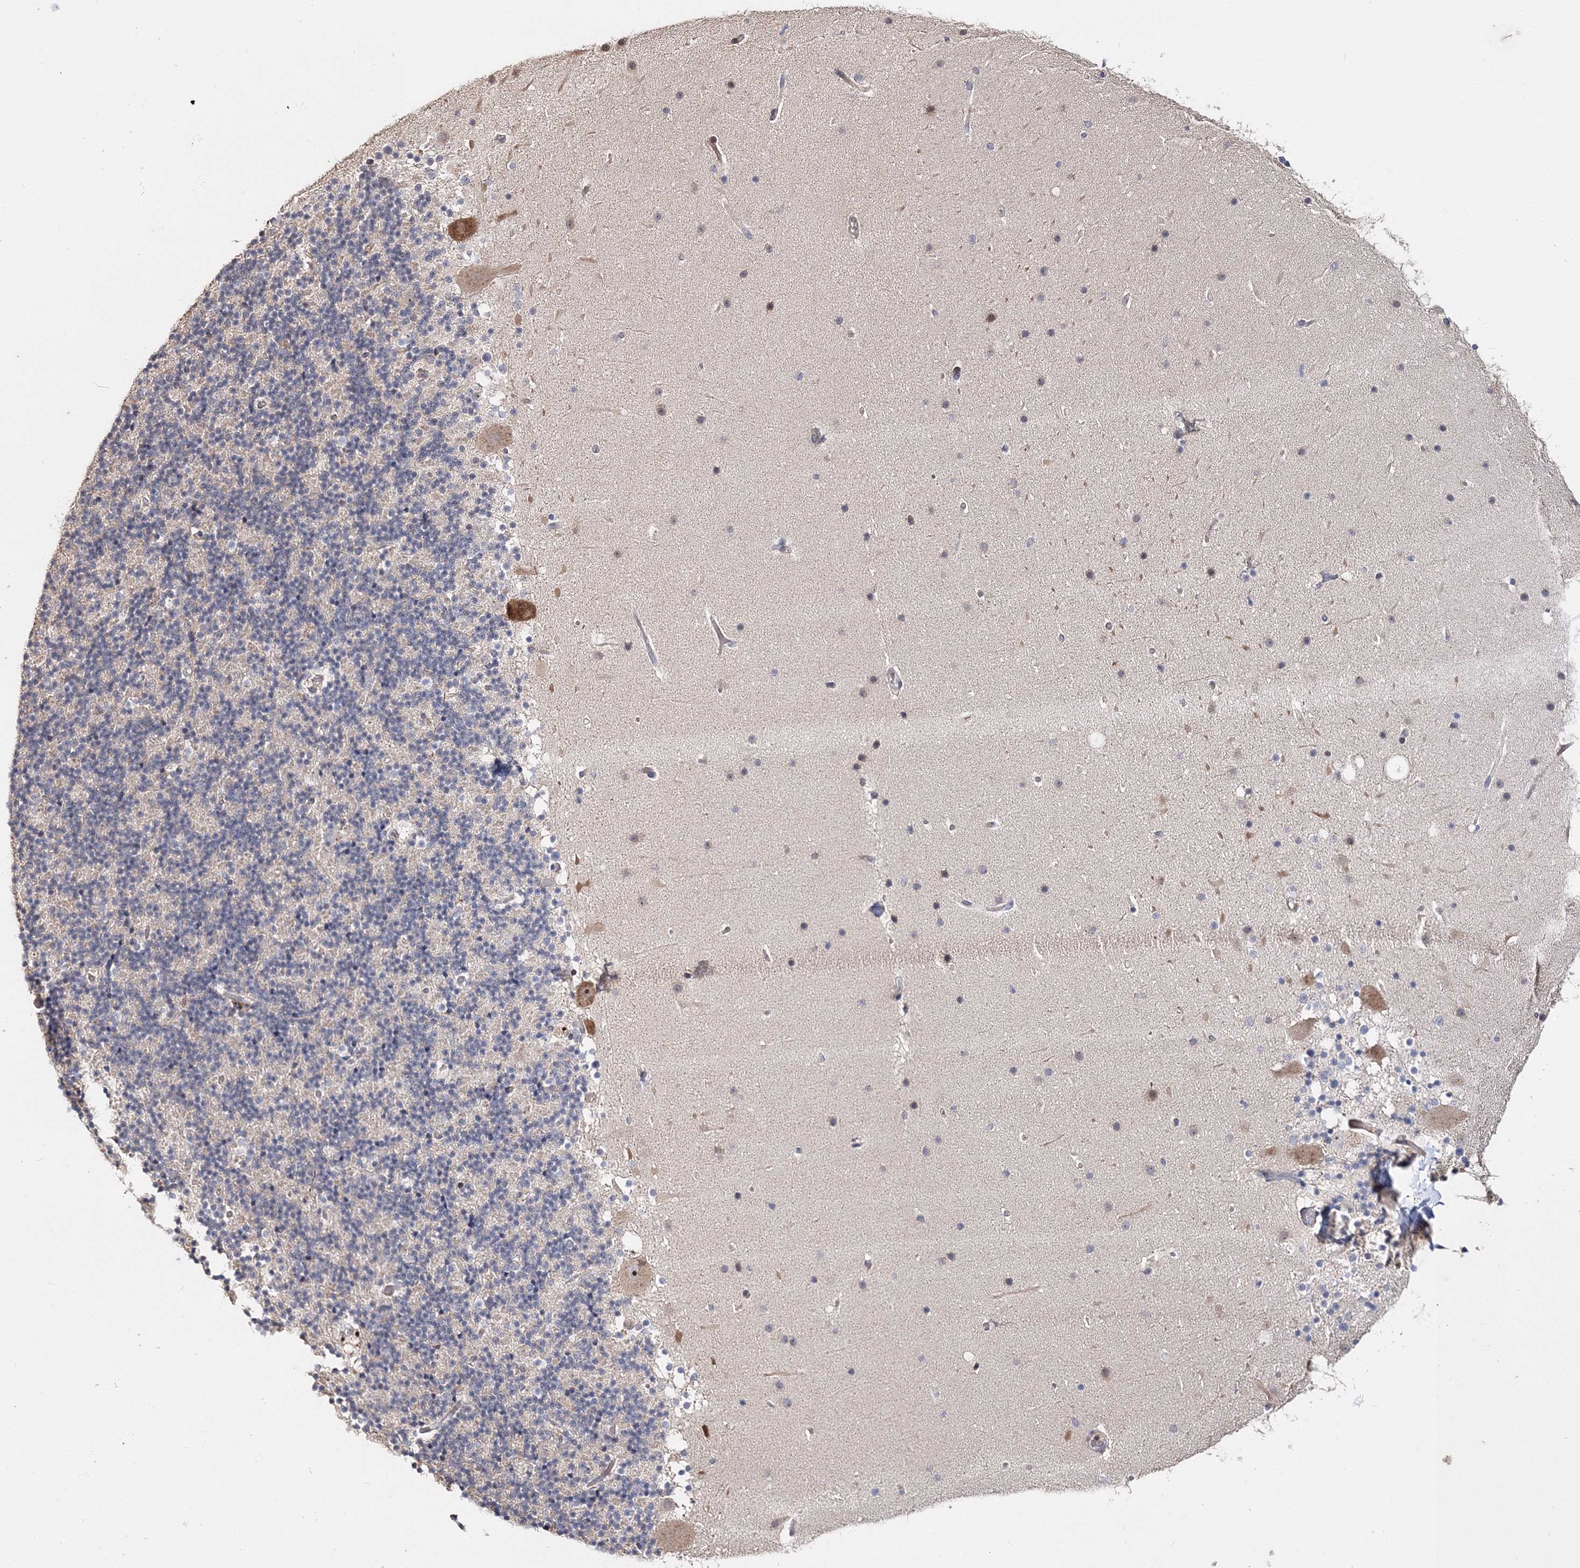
{"staining": {"intensity": "negative", "quantity": "none", "location": "none"}, "tissue": "cerebellum", "cell_type": "Cells in granular layer", "image_type": "normal", "snomed": [{"axis": "morphology", "description": "Normal tissue, NOS"}, {"axis": "topography", "description": "Cerebellum"}], "caption": "Immunohistochemical staining of unremarkable human cerebellum exhibits no significant positivity in cells in granular layer. Brightfield microscopy of immunohistochemistry stained with DAB (3,3'-diaminobenzidine) (brown) and hematoxylin (blue), captured at high magnification.", "gene": "GJB5", "patient": {"sex": "male", "age": 57}}